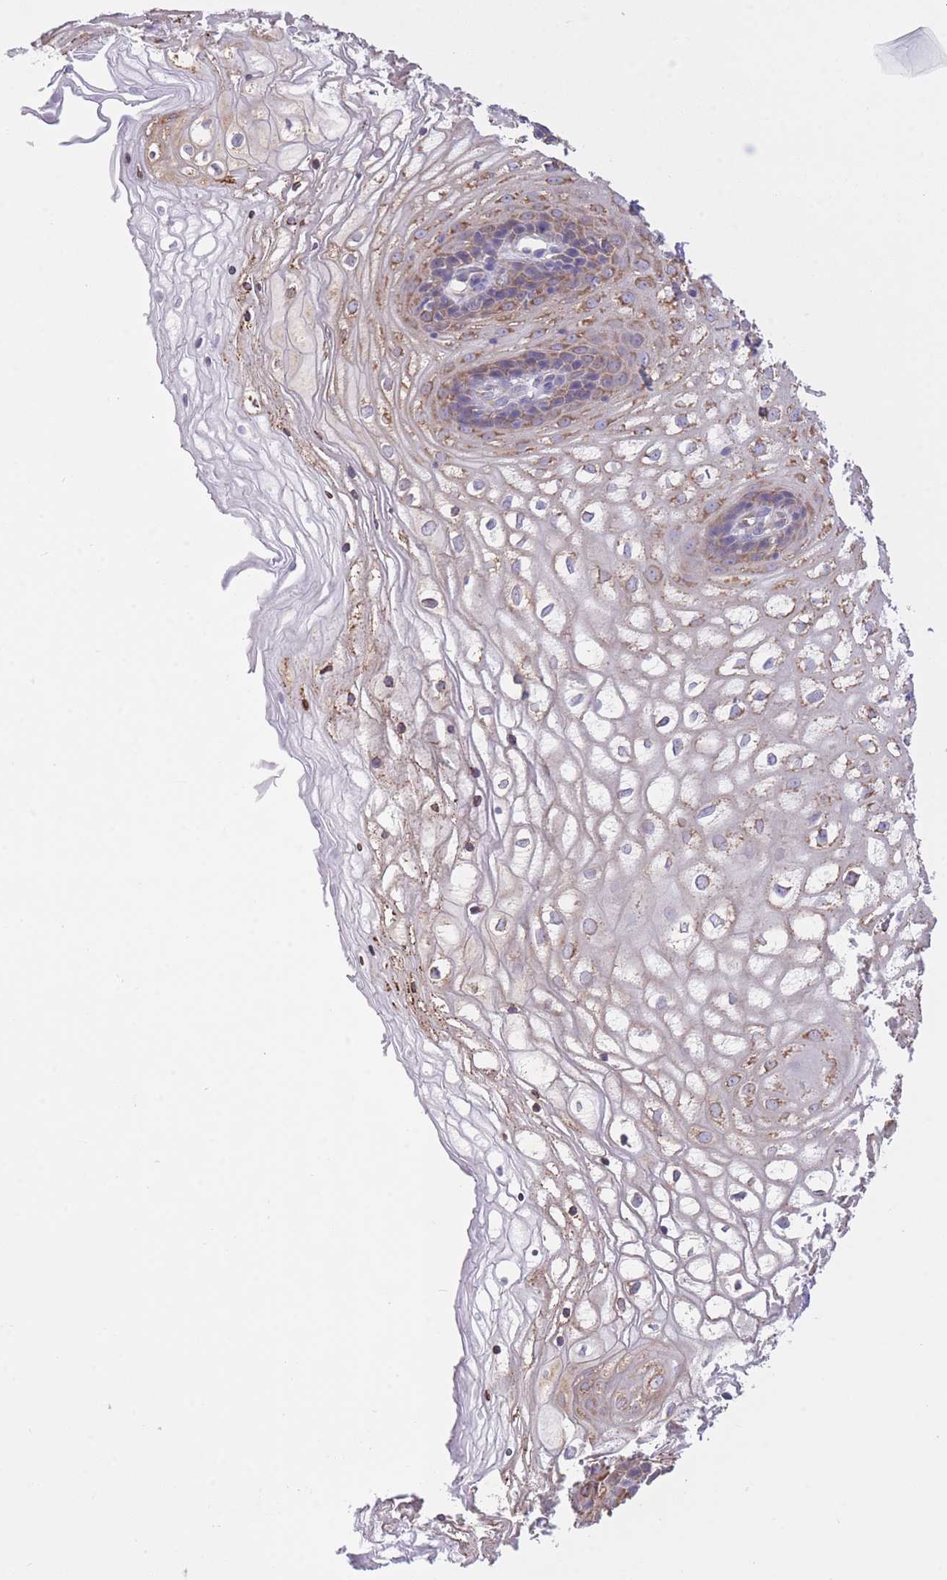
{"staining": {"intensity": "moderate", "quantity": "25%-75%", "location": "cytoplasmic/membranous"}, "tissue": "vagina", "cell_type": "Squamous epithelial cells", "image_type": "normal", "snomed": [{"axis": "morphology", "description": "Normal tissue, NOS"}, {"axis": "topography", "description": "Vagina"}], "caption": "The image displays staining of normal vagina, revealing moderate cytoplasmic/membranous protein positivity (brown color) within squamous epithelial cells.", "gene": "ZNF501", "patient": {"sex": "female", "age": 34}}